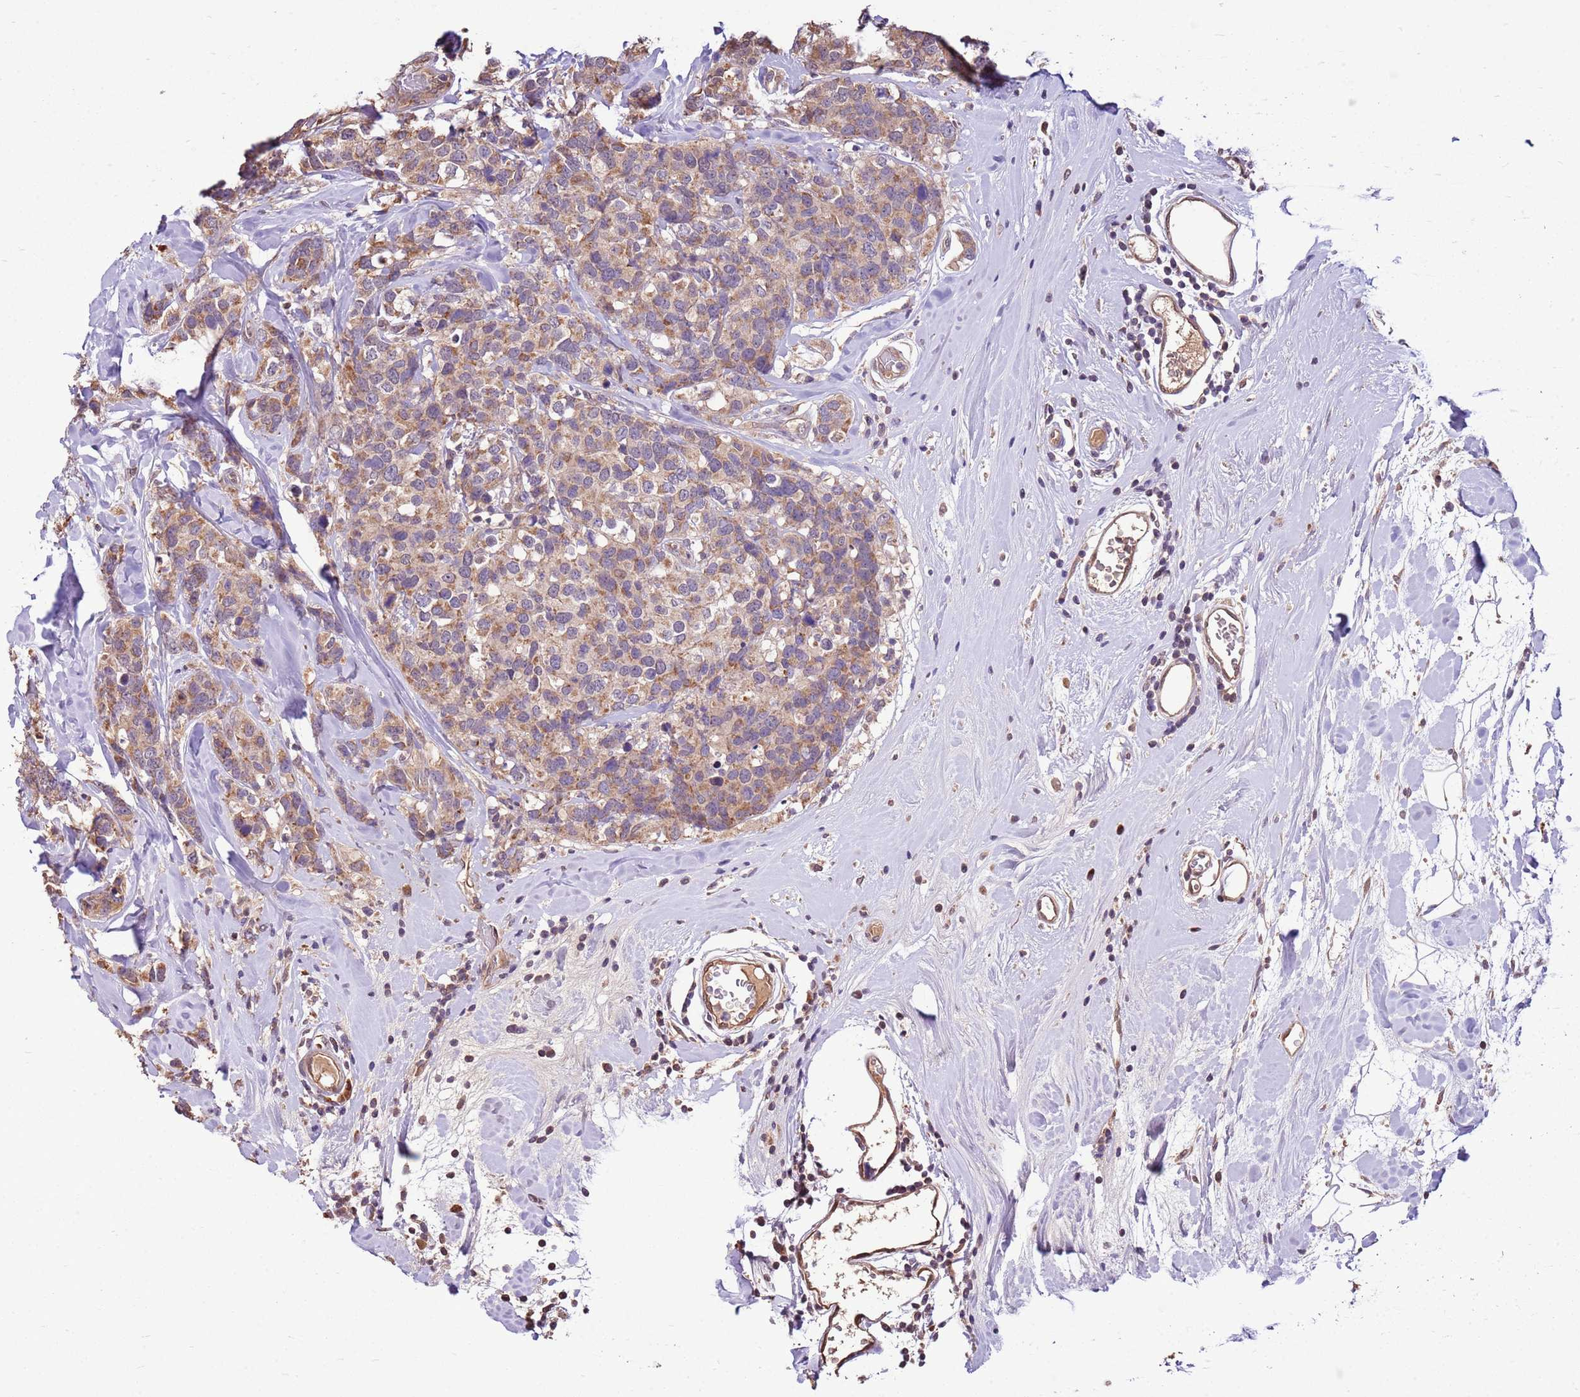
{"staining": {"intensity": "moderate", "quantity": ">75%", "location": "cytoplasmic/membranous"}, "tissue": "breast cancer", "cell_type": "Tumor cells", "image_type": "cancer", "snomed": [{"axis": "morphology", "description": "Lobular carcinoma"}, {"axis": "topography", "description": "Breast"}], "caption": "The micrograph exhibits immunohistochemical staining of lobular carcinoma (breast). There is moderate cytoplasmic/membranous staining is identified in approximately >75% of tumor cells.", "gene": "BBS5", "patient": {"sex": "female", "age": 59}}